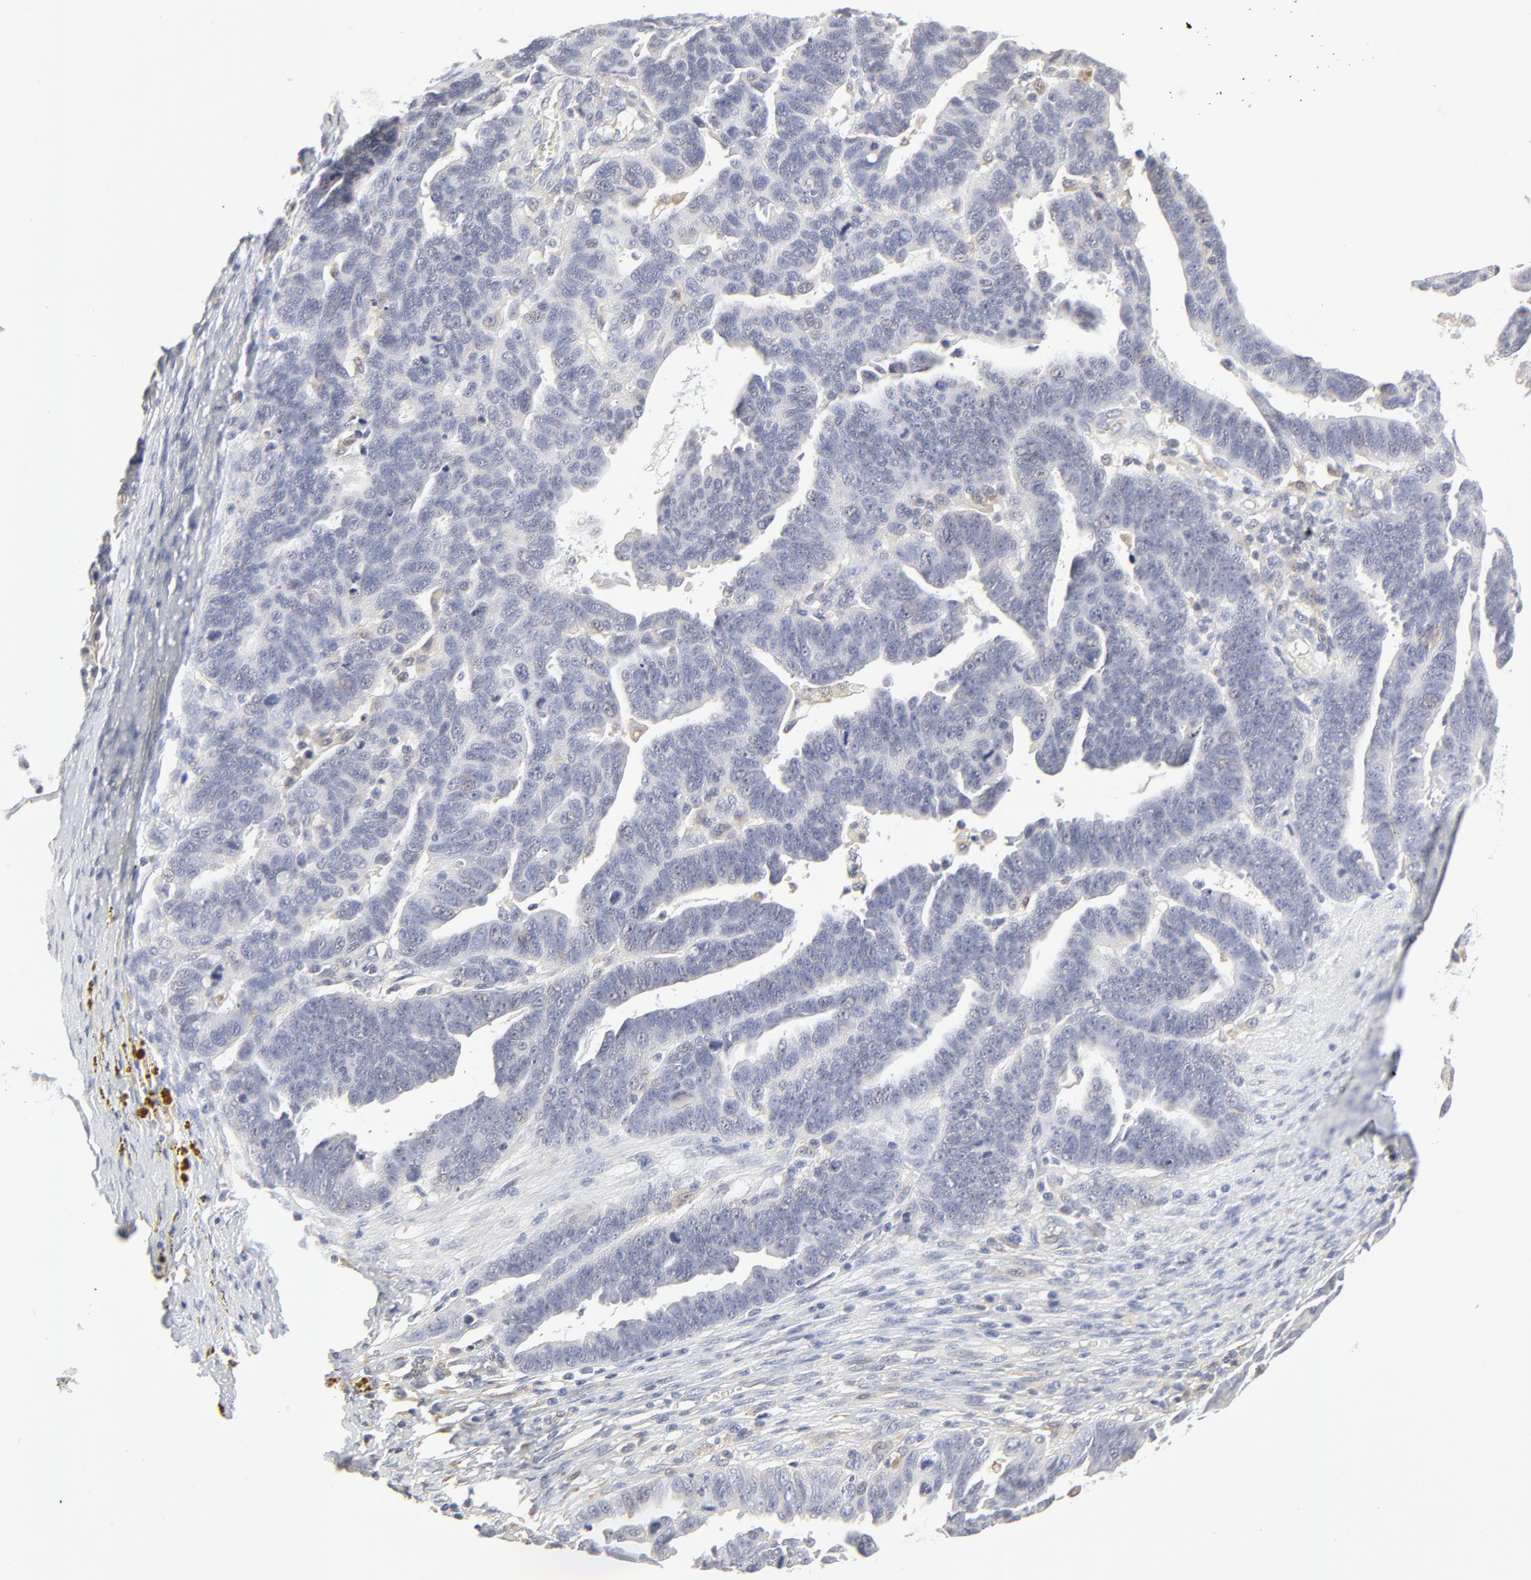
{"staining": {"intensity": "negative", "quantity": "none", "location": "none"}, "tissue": "ovarian cancer", "cell_type": "Tumor cells", "image_type": "cancer", "snomed": [{"axis": "morphology", "description": "Carcinoma, endometroid"}, {"axis": "morphology", "description": "Cystadenocarcinoma, serous, NOS"}, {"axis": "topography", "description": "Ovary"}], "caption": "The histopathology image reveals no staining of tumor cells in ovarian cancer. (Brightfield microscopy of DAB IHC at high magnification).", "gene": "RAB5C", "patient": {"sex": "female", "age": 45}}